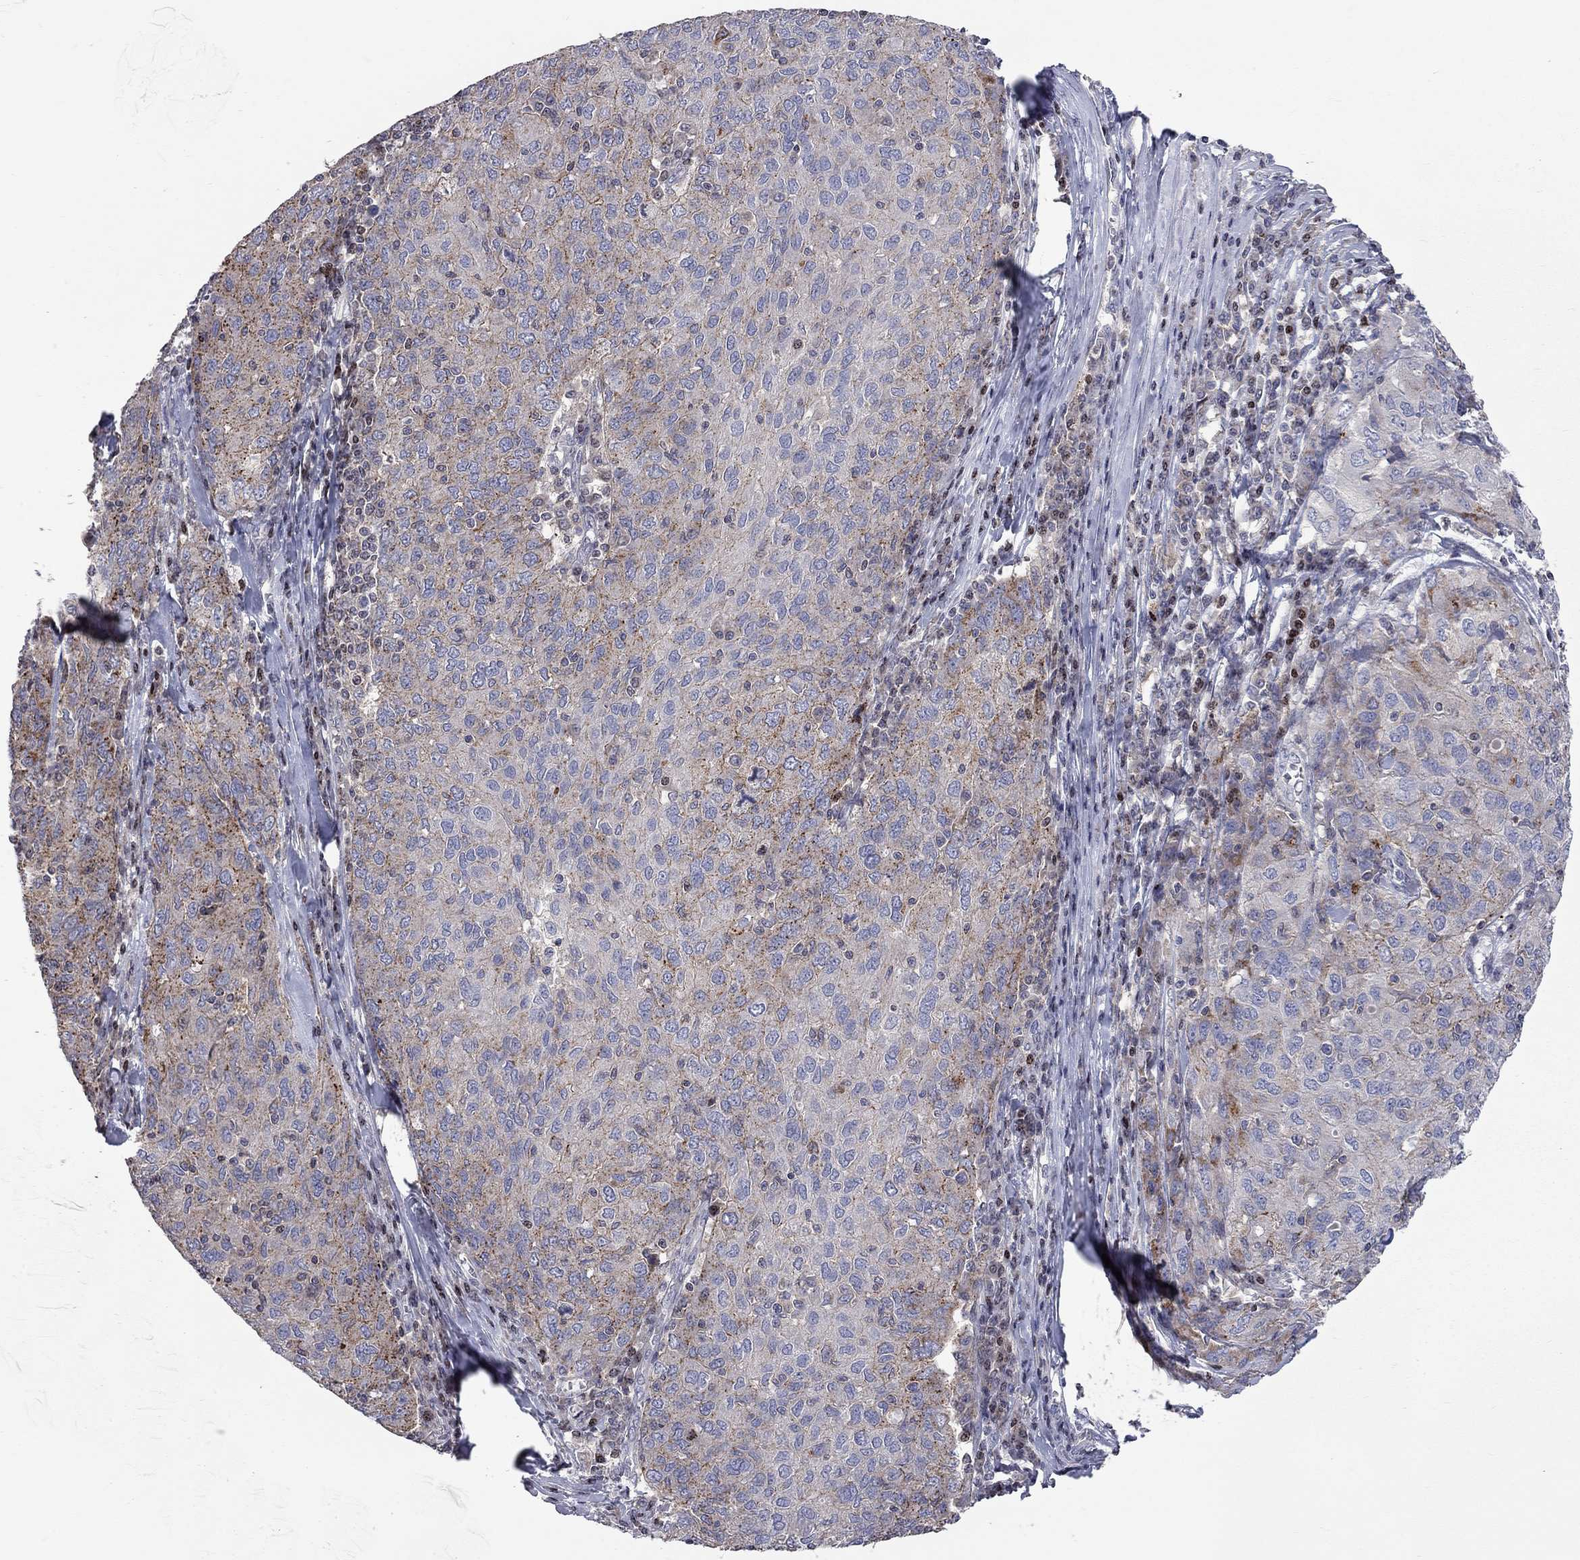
{"staining": {"intensity": "moderate", "quantity": "25%-75%", "location": "cytoplasmic/membranous"}, "tissue": "ovarian cancer", "cell_type": "Tumor cells", "image_type": "cancer", "snomed": [{"axis": "morphology", "description": "Carcinoma, endometroid"}, {"axis": "topography", "description": "Ovary"}], "caption": "Immunohistochemical staining of human endometroid carcinoma (ovarian) shows medium levels of moderate cytoplasmic/membranous expression in about 25%-75% of tumor cells. The staining was performed using DAB (3,3'-diaminobenzidine) to visualize the protein expression in brown, while the nuclei were stained in blue with hematoxylin (Magnification: 20x).", "gene": "ERN2", "patient": {"sex": "female", "age": 50}}